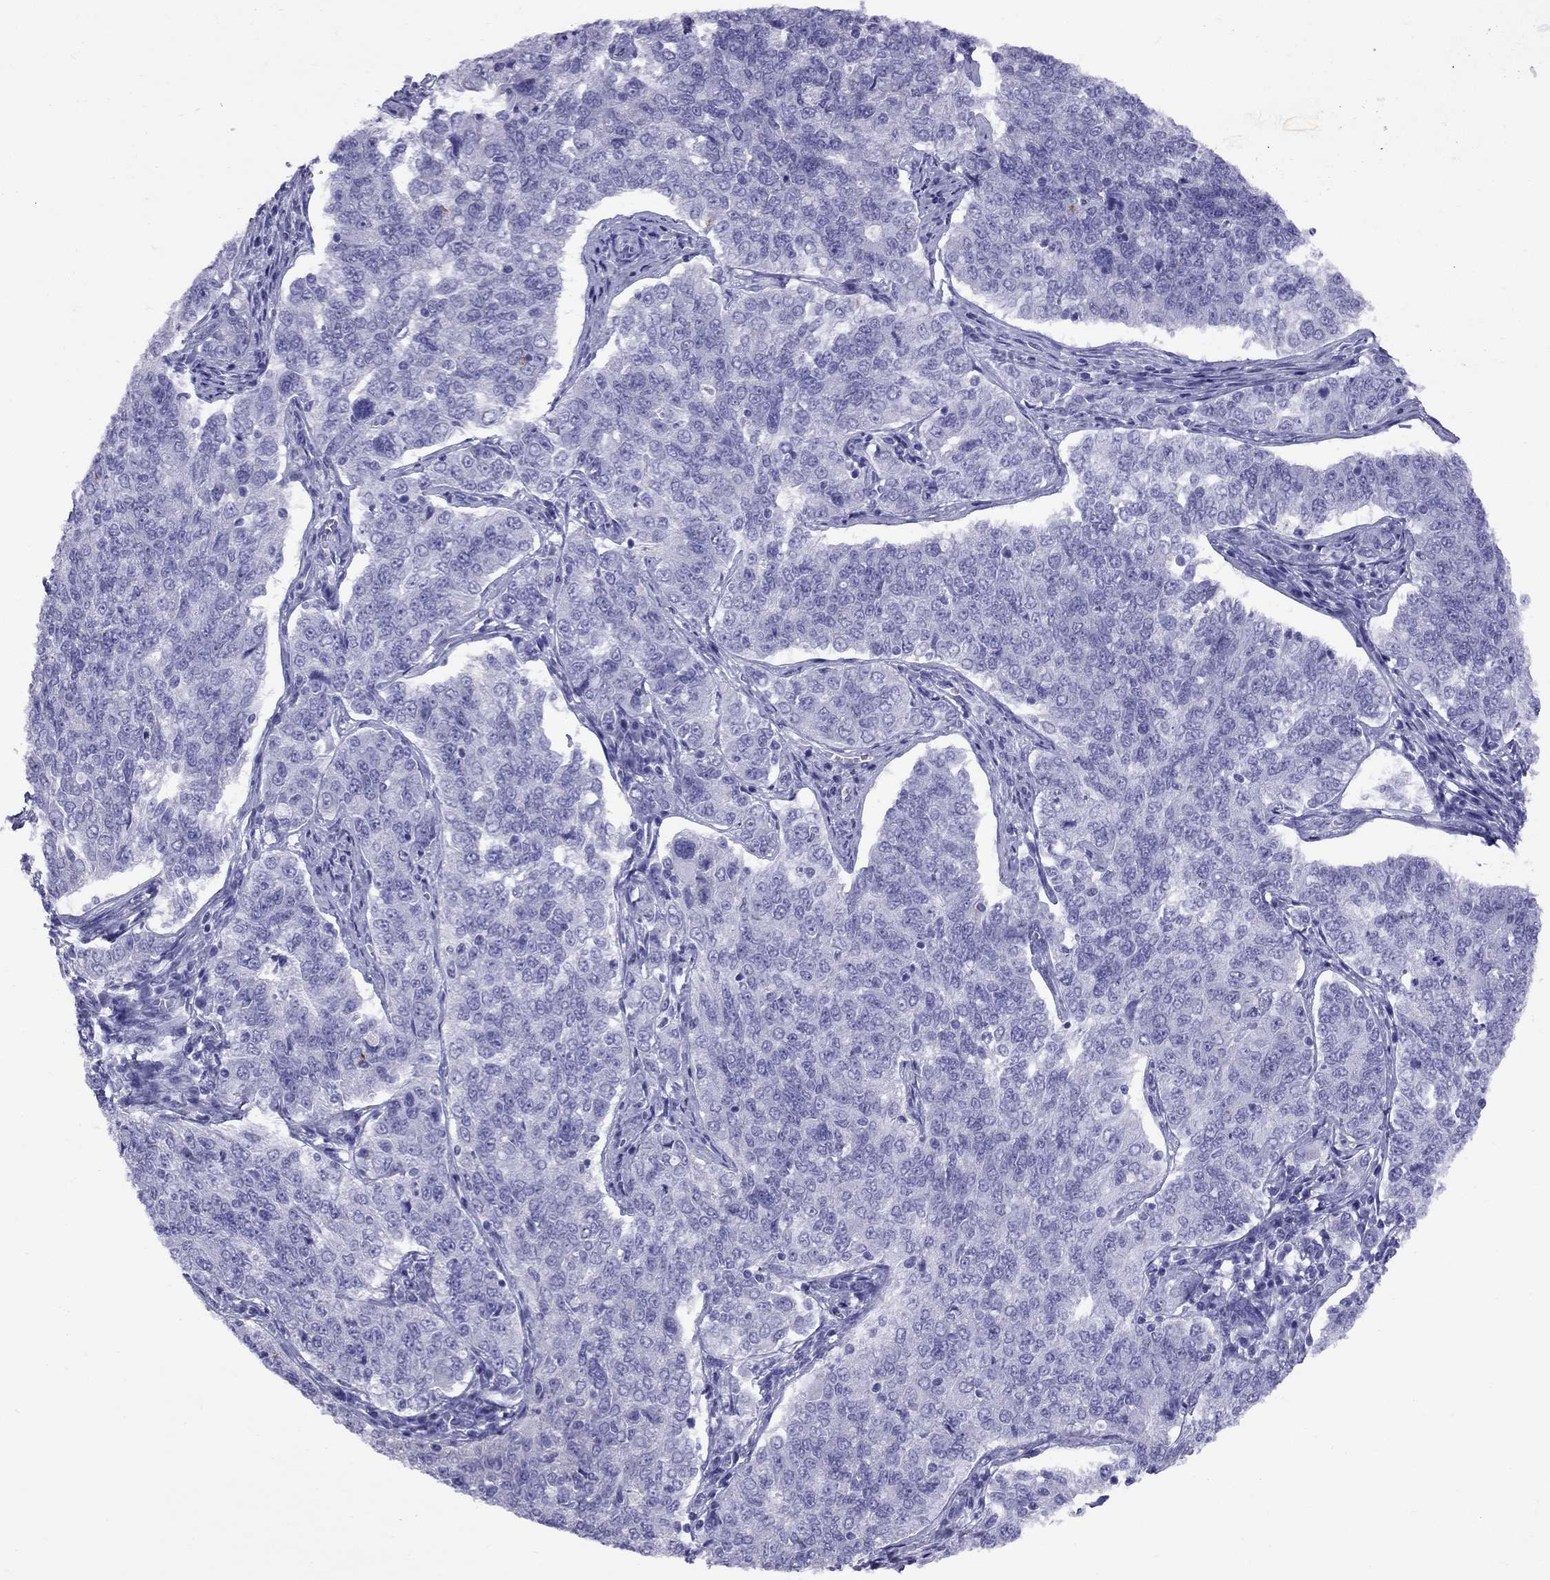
{"staining": {"intensity": "negative", "quantity": "none", "location": "none"}, "tissue": "endometrial cancer", "cell_type": "Tumor cells", "image_type": "cancer", "snomed": [{"axis": "morphology", "description": "Adenocarcinoma, NOS"}, {"axis": "topography", "description": "Endometrium"}], "caption": "Immunohistochemical staining of endometrial adenocarcinoma displays no significant expression in tumor cells. The staining is performed using DAB brown chromogen with nuclei counter-stained in using hematoxylin.", "gene": "AVPR1B", "patient": {"sex": "female", "age": 43}}